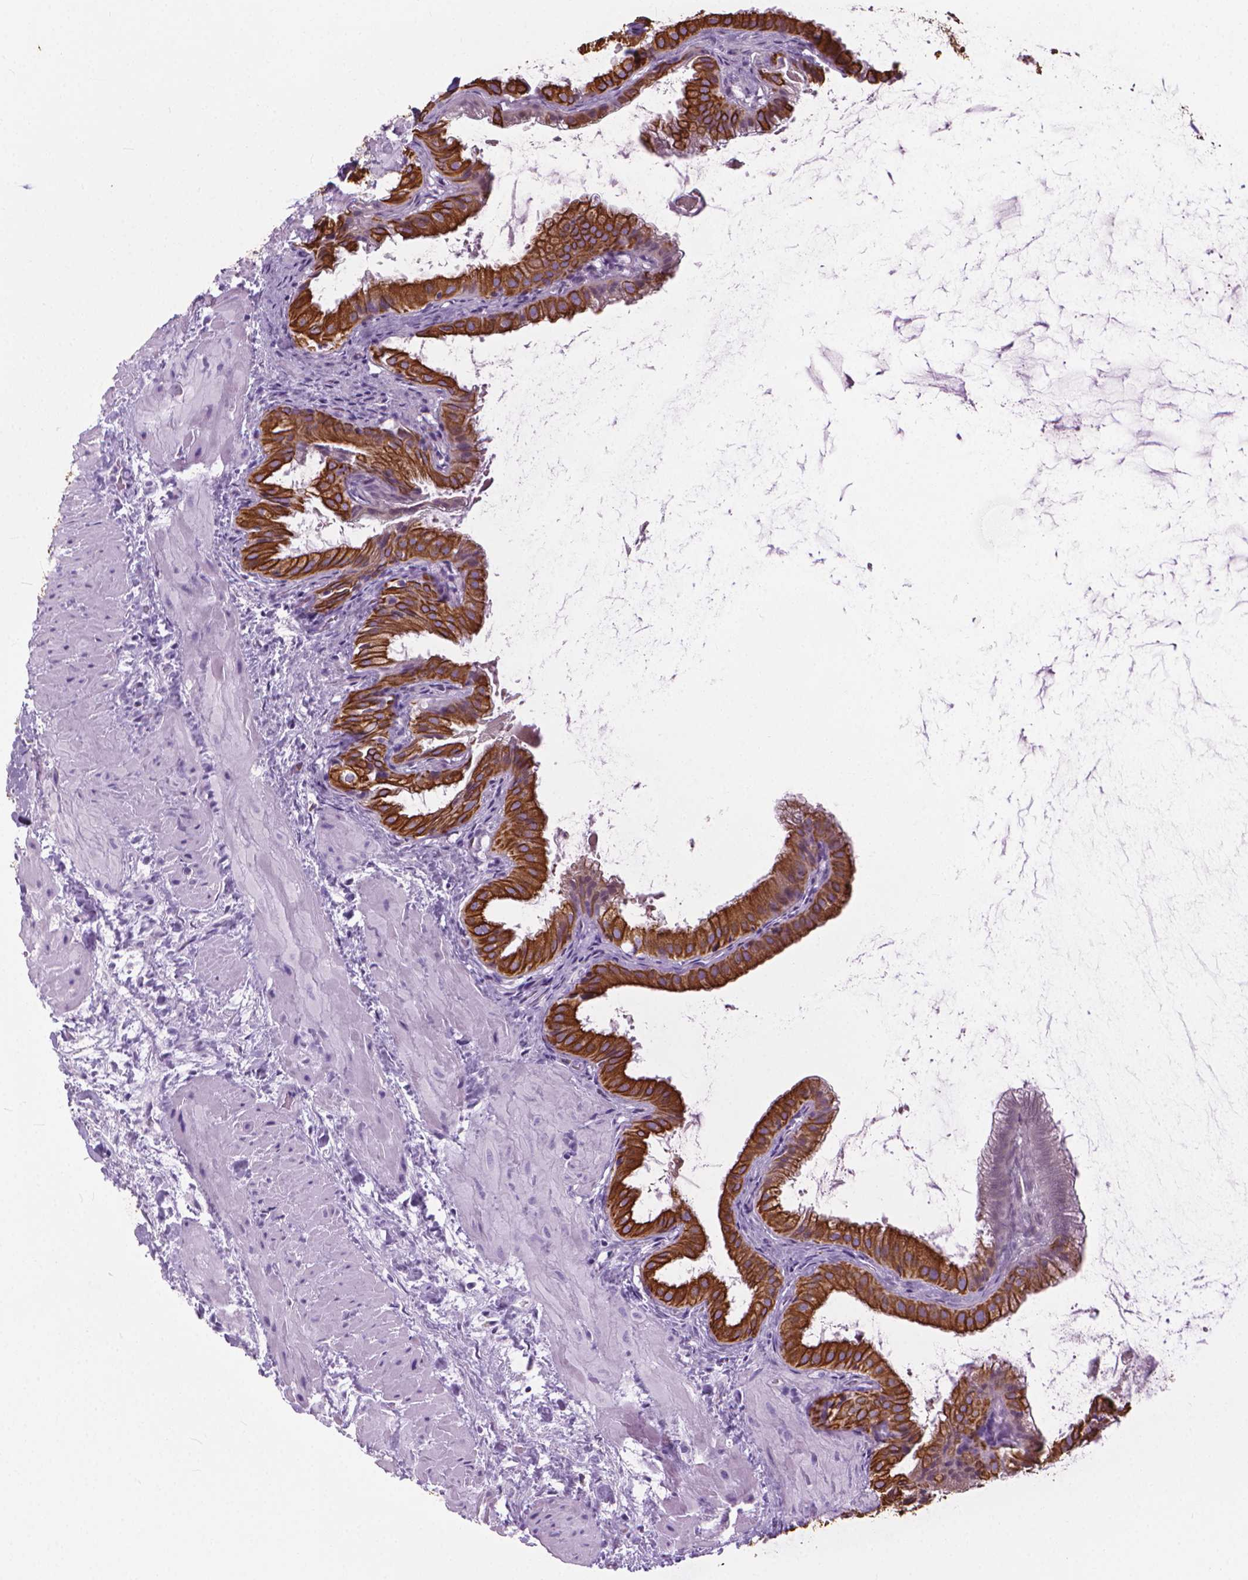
{"staining": {"intensity": "strong", "quantity": ">75%", "location": "cytoplasmic/membranous"}, "tissue": "gallbladder", "cell_type": "Glandular cells", "image_type": "normal", "snomed": [{"axis": "morphology", "description": "Normal tissue, NOS"}, {"axis": "topography", "description": "Gallbladder"}], "caption": "High-power microscopy captured an immunohistochemistry (IHC) histopathology image of benign gallbladder, revealing strong cytoplasmic/membranous positivity in approximately >75% of glandular cells. (Stains: DAB in brown, nuclei in blue, Microscopy: brightfield microscopy at high magnification).", "gene": "HTR2B", "patient": {"sex": "male", "age": 70}}